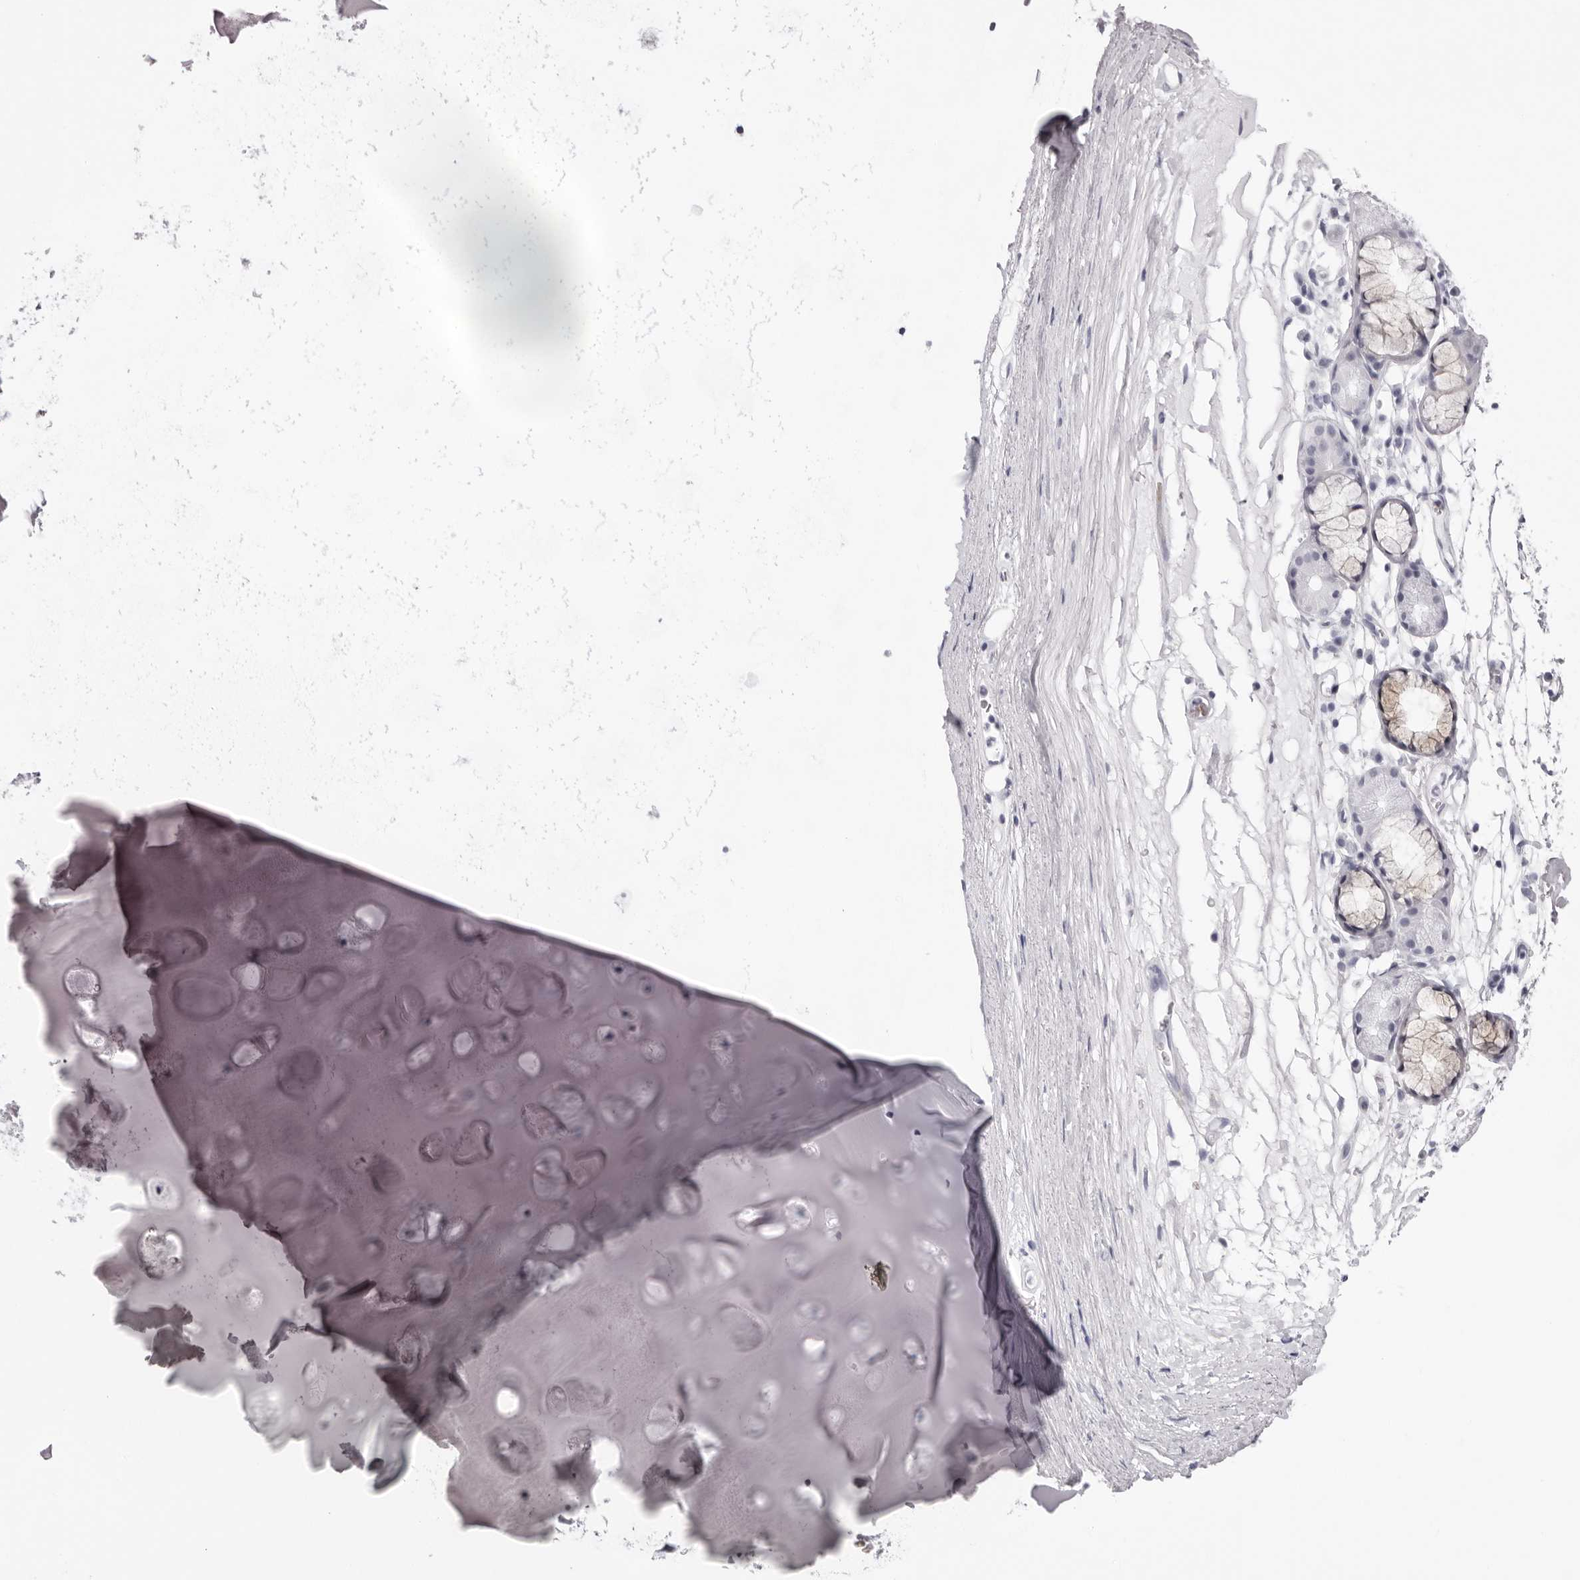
{"staining": {"intensity": "negative", "quantity": "none", "location": "none"}, "tissue": "adipose tissue", "cell_type": "Adipocytes", "image_type": "normal", "snomed": [{"axis": "morphology", "description": "Normal tissue, NOS"}, {"axis": "topography", "description": "Cartilage tissue"}], "caption": "This is a micrograph of immunohistochemistry staining of normal adipose tissue, which shows no staining in adipocytes.", "gene": "SPTA1", "patient": {"sex": "female", "age": 63}}